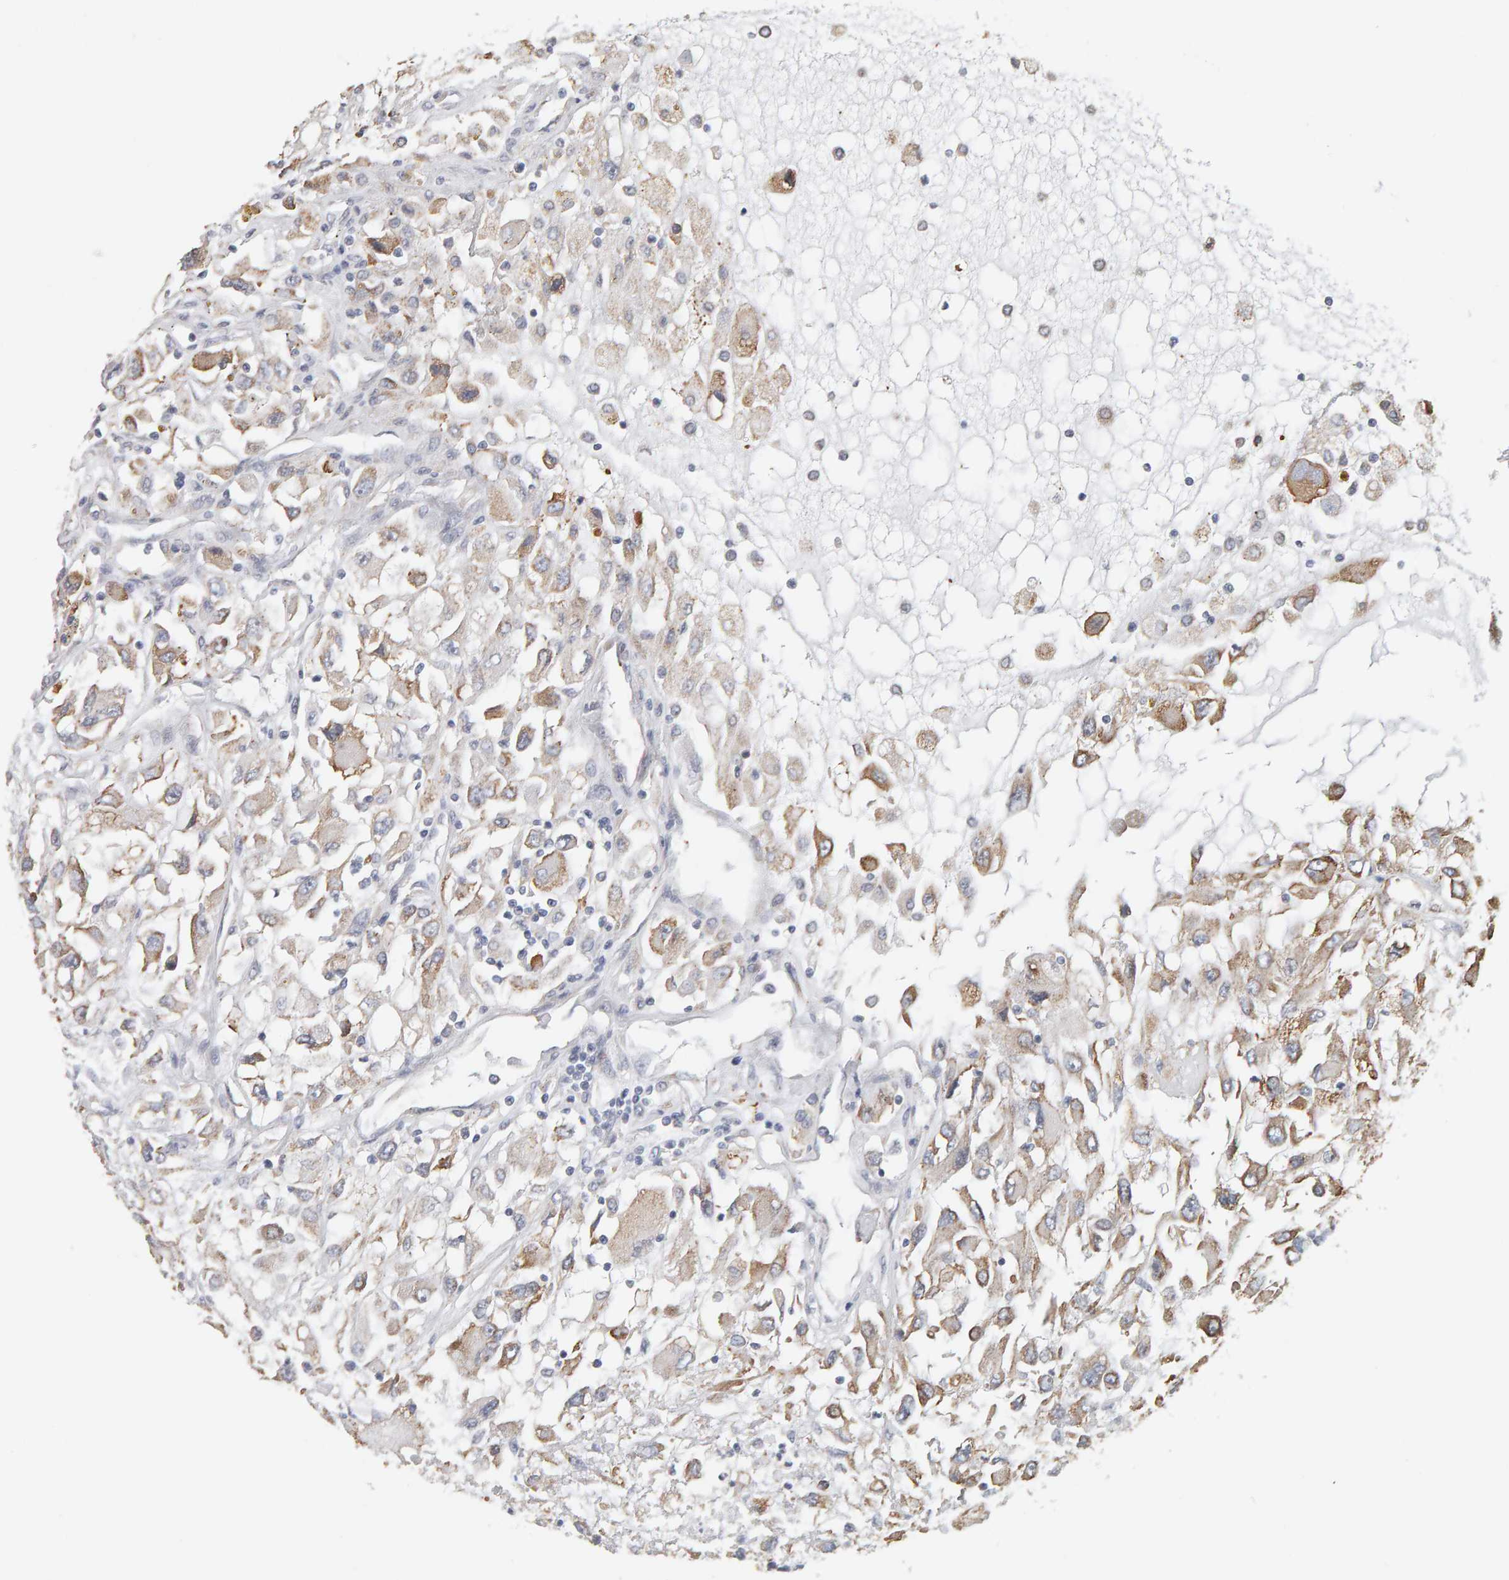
{"staining": {"intensity": "weak", "quantity": "25%-75%", "location": "cytoplasmic/membranous"}, "tissue": "renal cancer", "cell_type": "Tumor cells", "image_type": "cancer", "snomed": [{"axis": "morphology", "description": "Adenocarcinoma, NOS"}, {"axis": "topography", "description": "Kidney"}], "caption": "Immunohistochemistry (IHC) (DAB (3,3'-diaminobenzidine)) staining of renal cancer (adenocarcinoma) reveals weak cytoplasmic/membranous protein positivity in about 25%-75% of tumor cells.", "gene": "ADHFE1", "patient": {"sex": "female", "age": 52}}